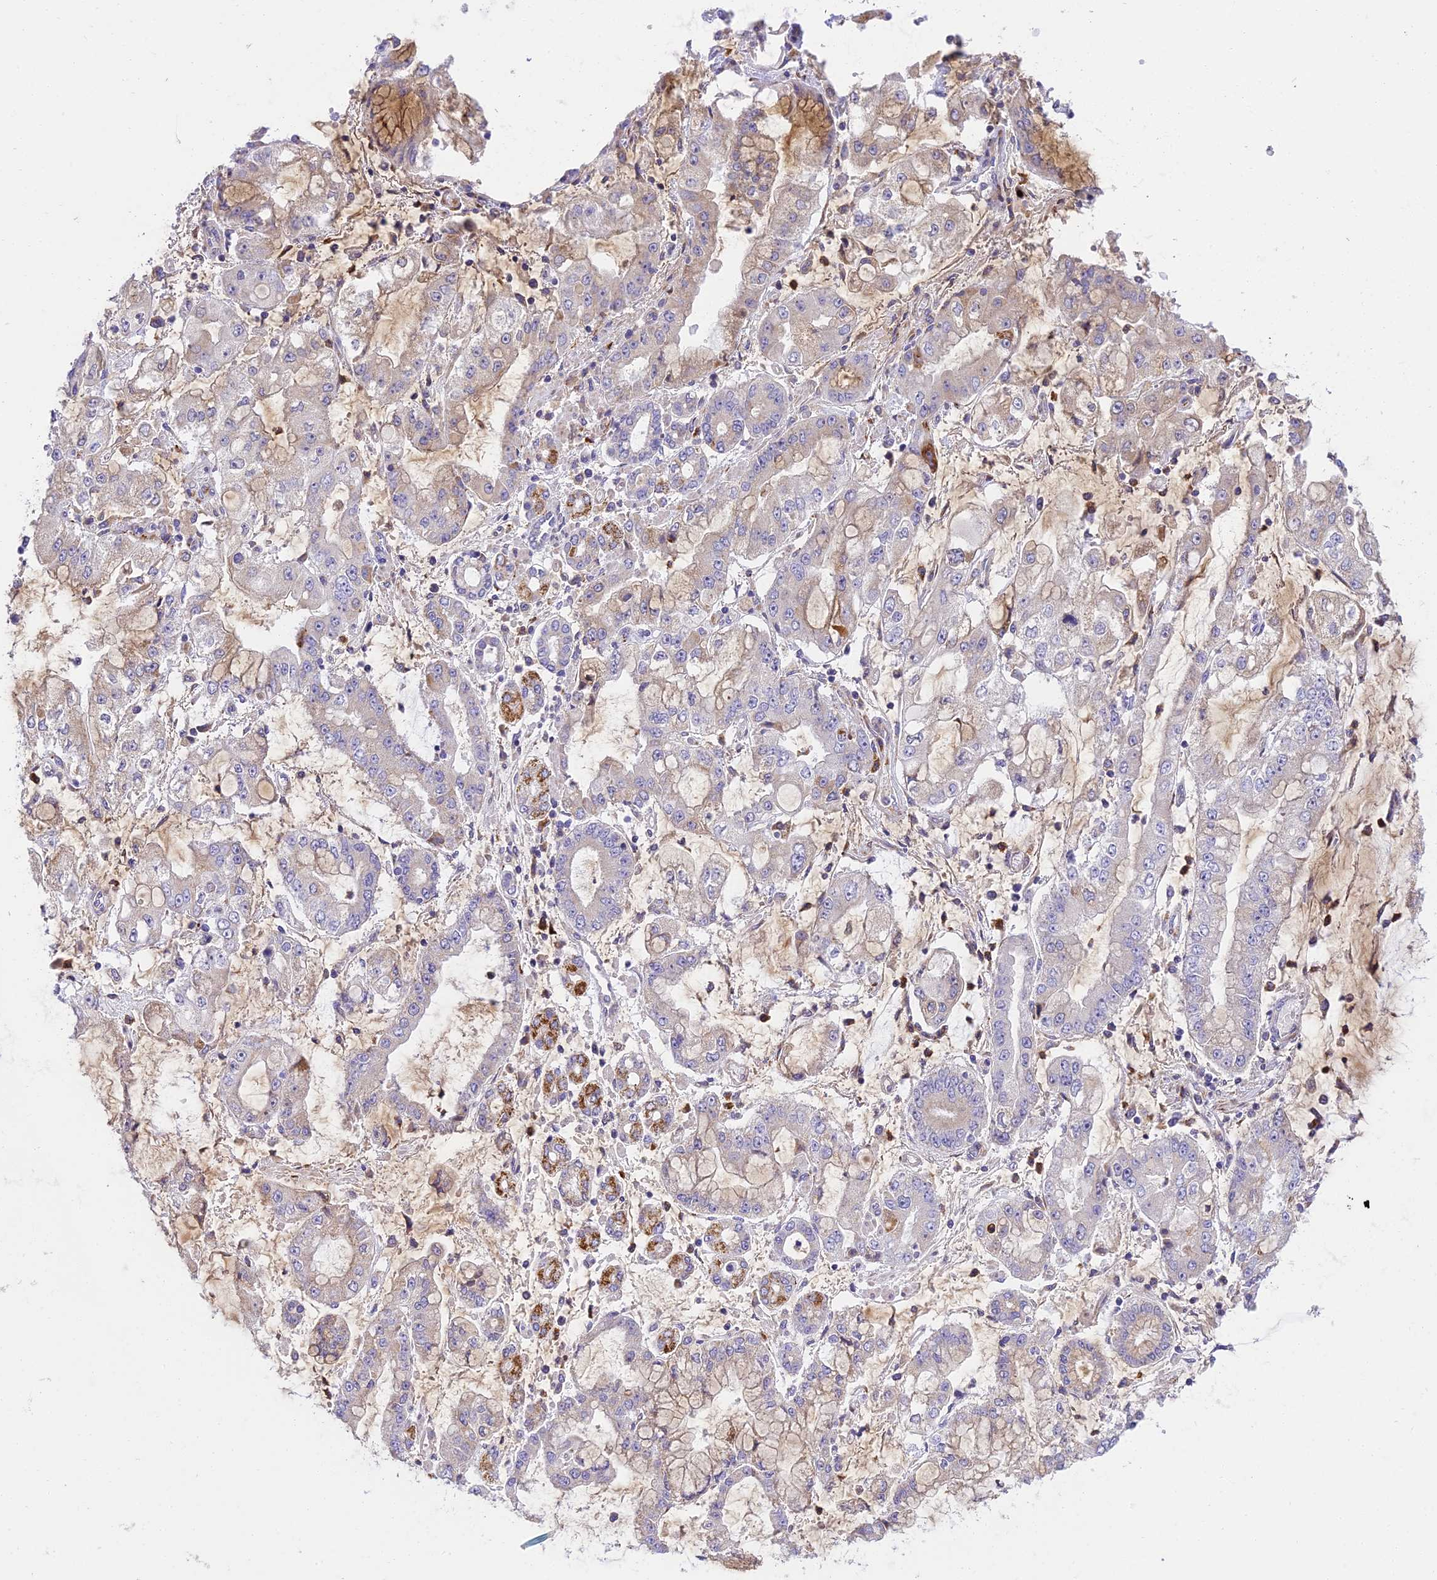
{"staining": {"intensity": "moderate", "quantity": "<25%", "location": "cytoplasmic/membranous"}, "tissue": "stomach cancer", "cell_type": "Tumor cells", "image_type": "cancer", "snomed": [{"axis": "morphology", "description": "Adenocarcinoma, NOS"}, {"axis": "topography", "description": "Stomach"}], "caption": "Moderate cytoplasmic/membranous expression is appreciated in about <25% of tumor cells in stomach cancer (adenocarcinoma).", "gene": "CLCN7", "patient": {"sex": "male", "age": 76}}